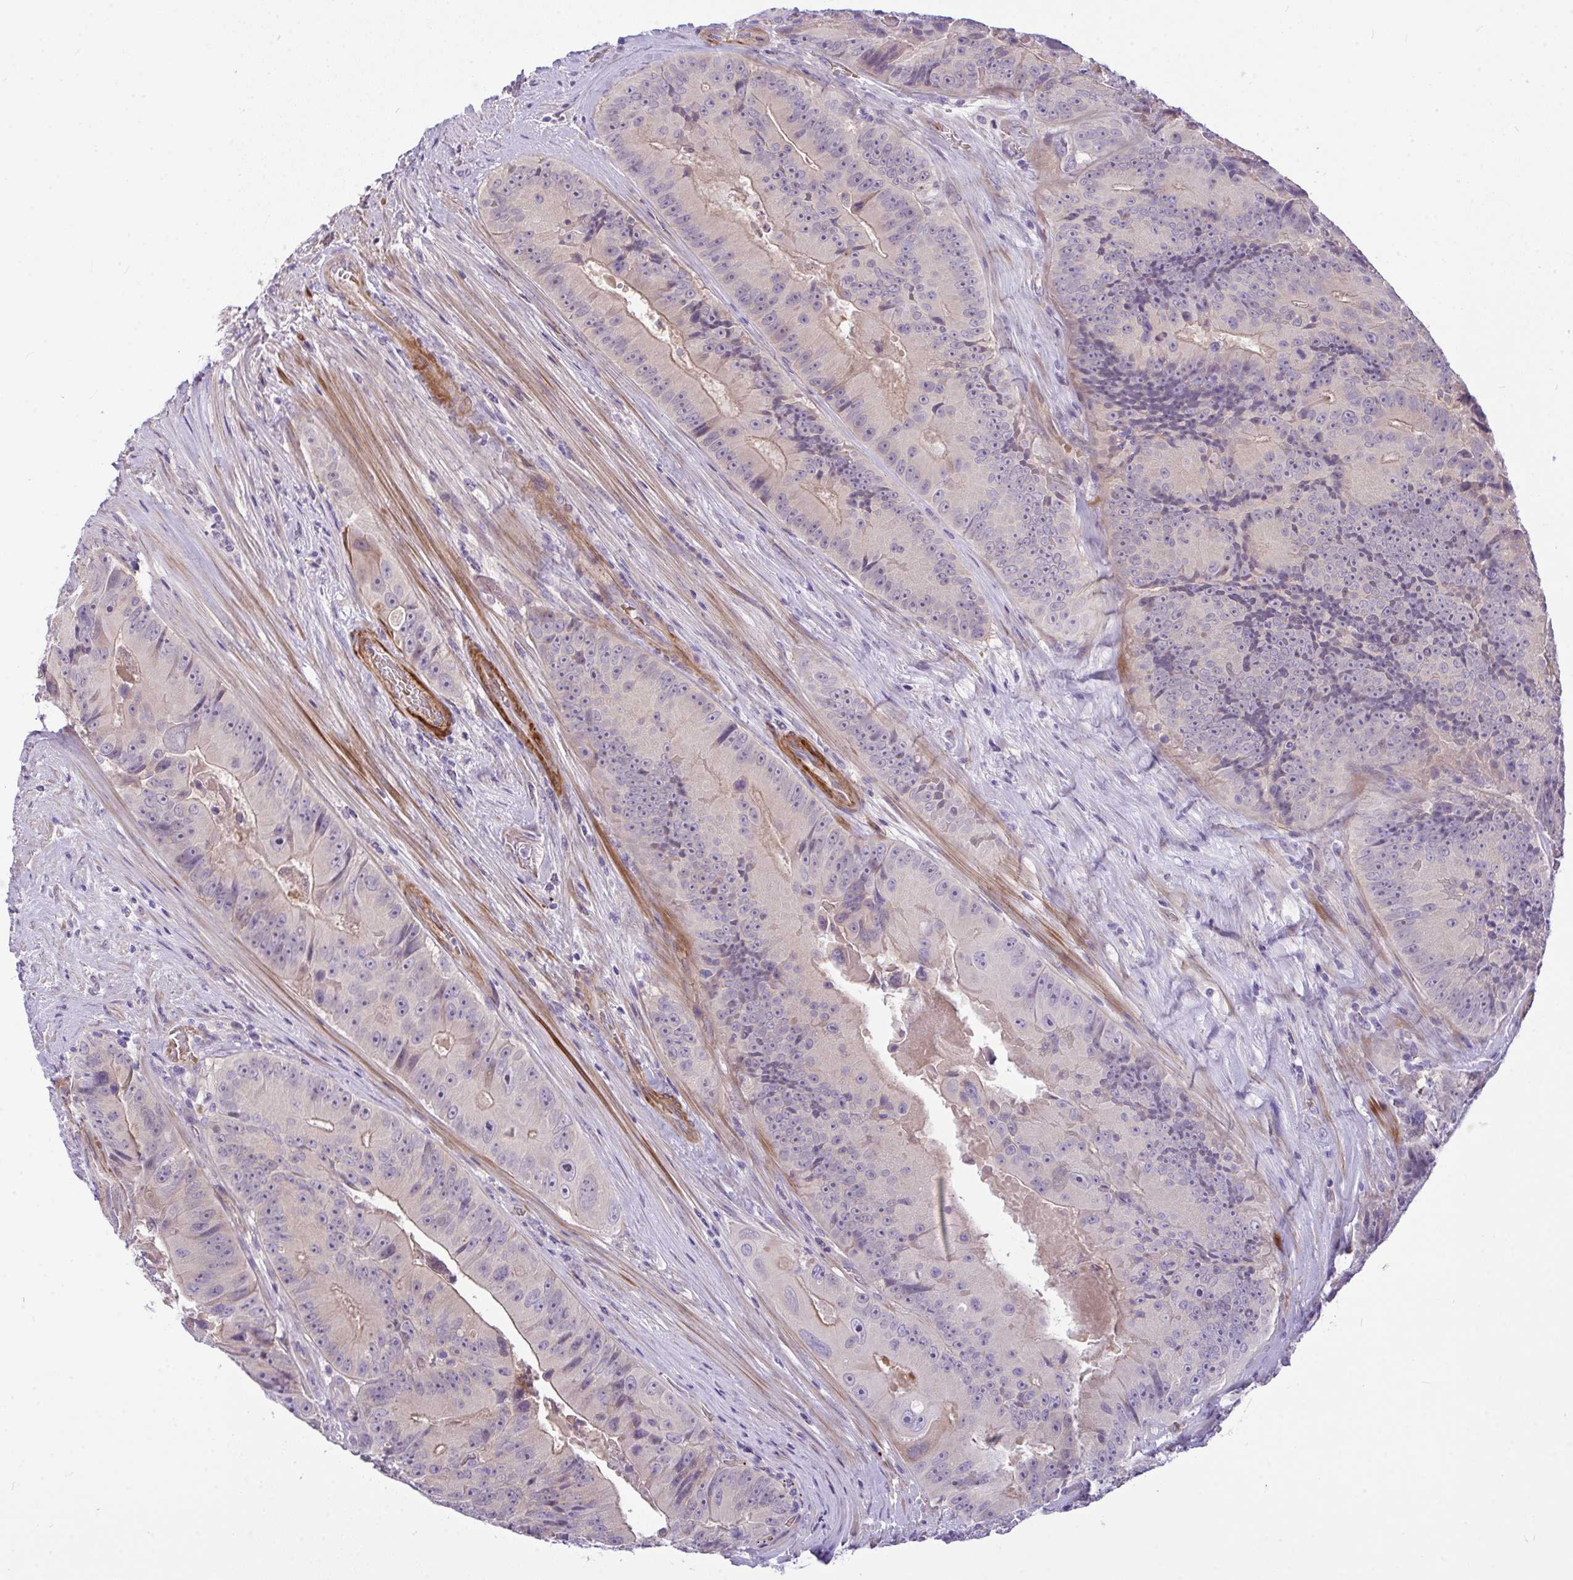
{"staining": {"intensity": "negative", "quantity": "none", "location": "none"}, "tissue": "colorectal cancer", "cell_type": "Tumor cells", "image_type": "cancer", "snomed": [{"axis": "morphology", "description": "Adenocarcinoma, NOS"}, {"axis": "topography", "description": "Colon"}], "caption": "Colorectal cancer was stained to show a protein in brown. There is no significant positivity in tumor cells. (Immunohistochemistry (ihc), brightfield microscopy, high magnification).", "gene": "MOCS1", "patient": {"sex": "female", "age": 86}}